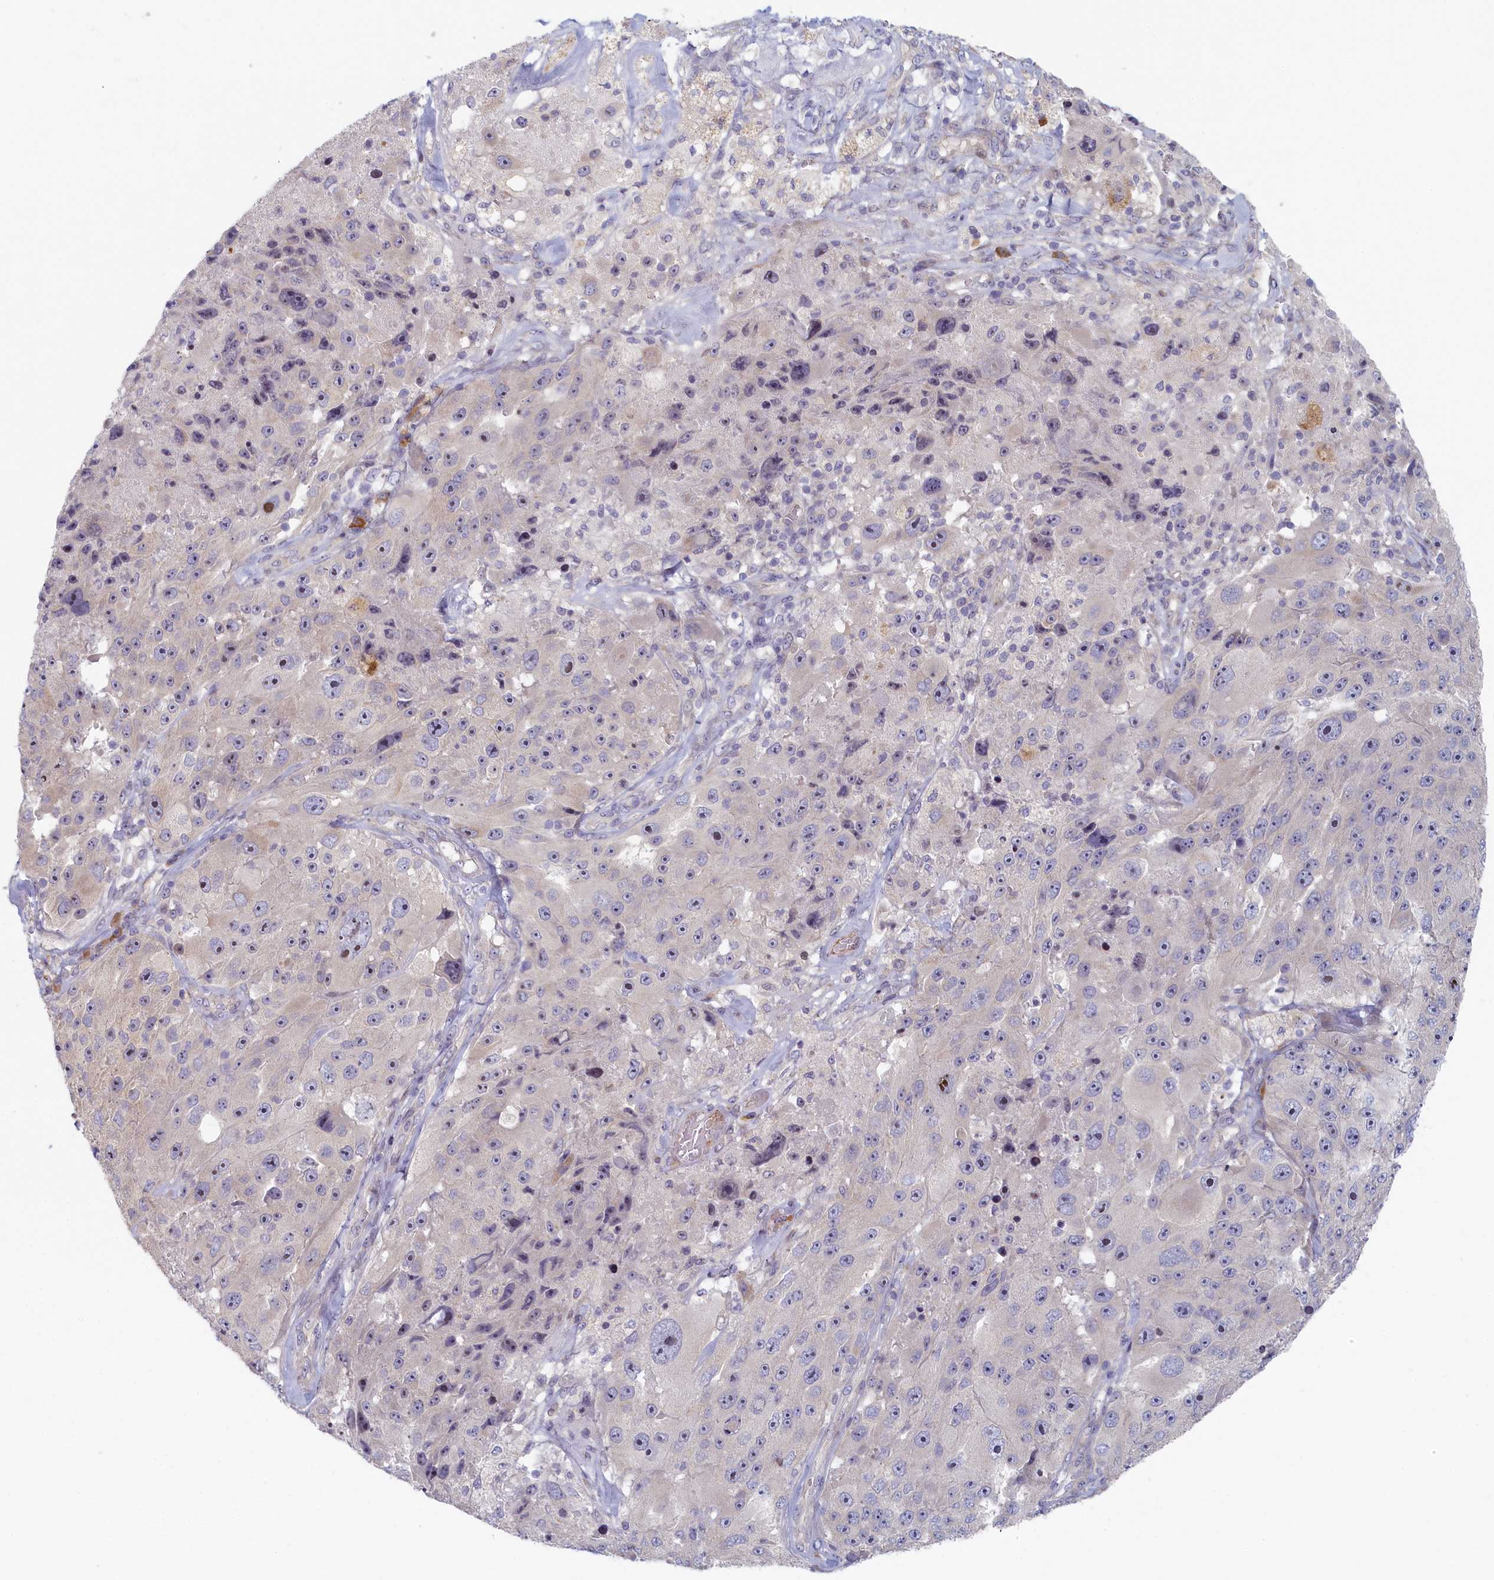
{"staining": {"intensity": "moderate", "quantity": "<25%", "location": "nuclear"}, "tissue": "melanoma", "cell_type": "Tumor cells", "image_type": "cancer", "snomed": [{"axis": "morphology", "description": "Malignant melanoma, Metastatic site"}, {"axis": "topography", "description": "Lymph node"}], "caption": "Moderate nuclear positivity for a protein is identified in approximately <25% of tumor cells of malignant melanoma (metastatic site) using immunohistochemistry (IHC).", "gene": "INTS4", "patient": {"sex": "male", "age": 62}}